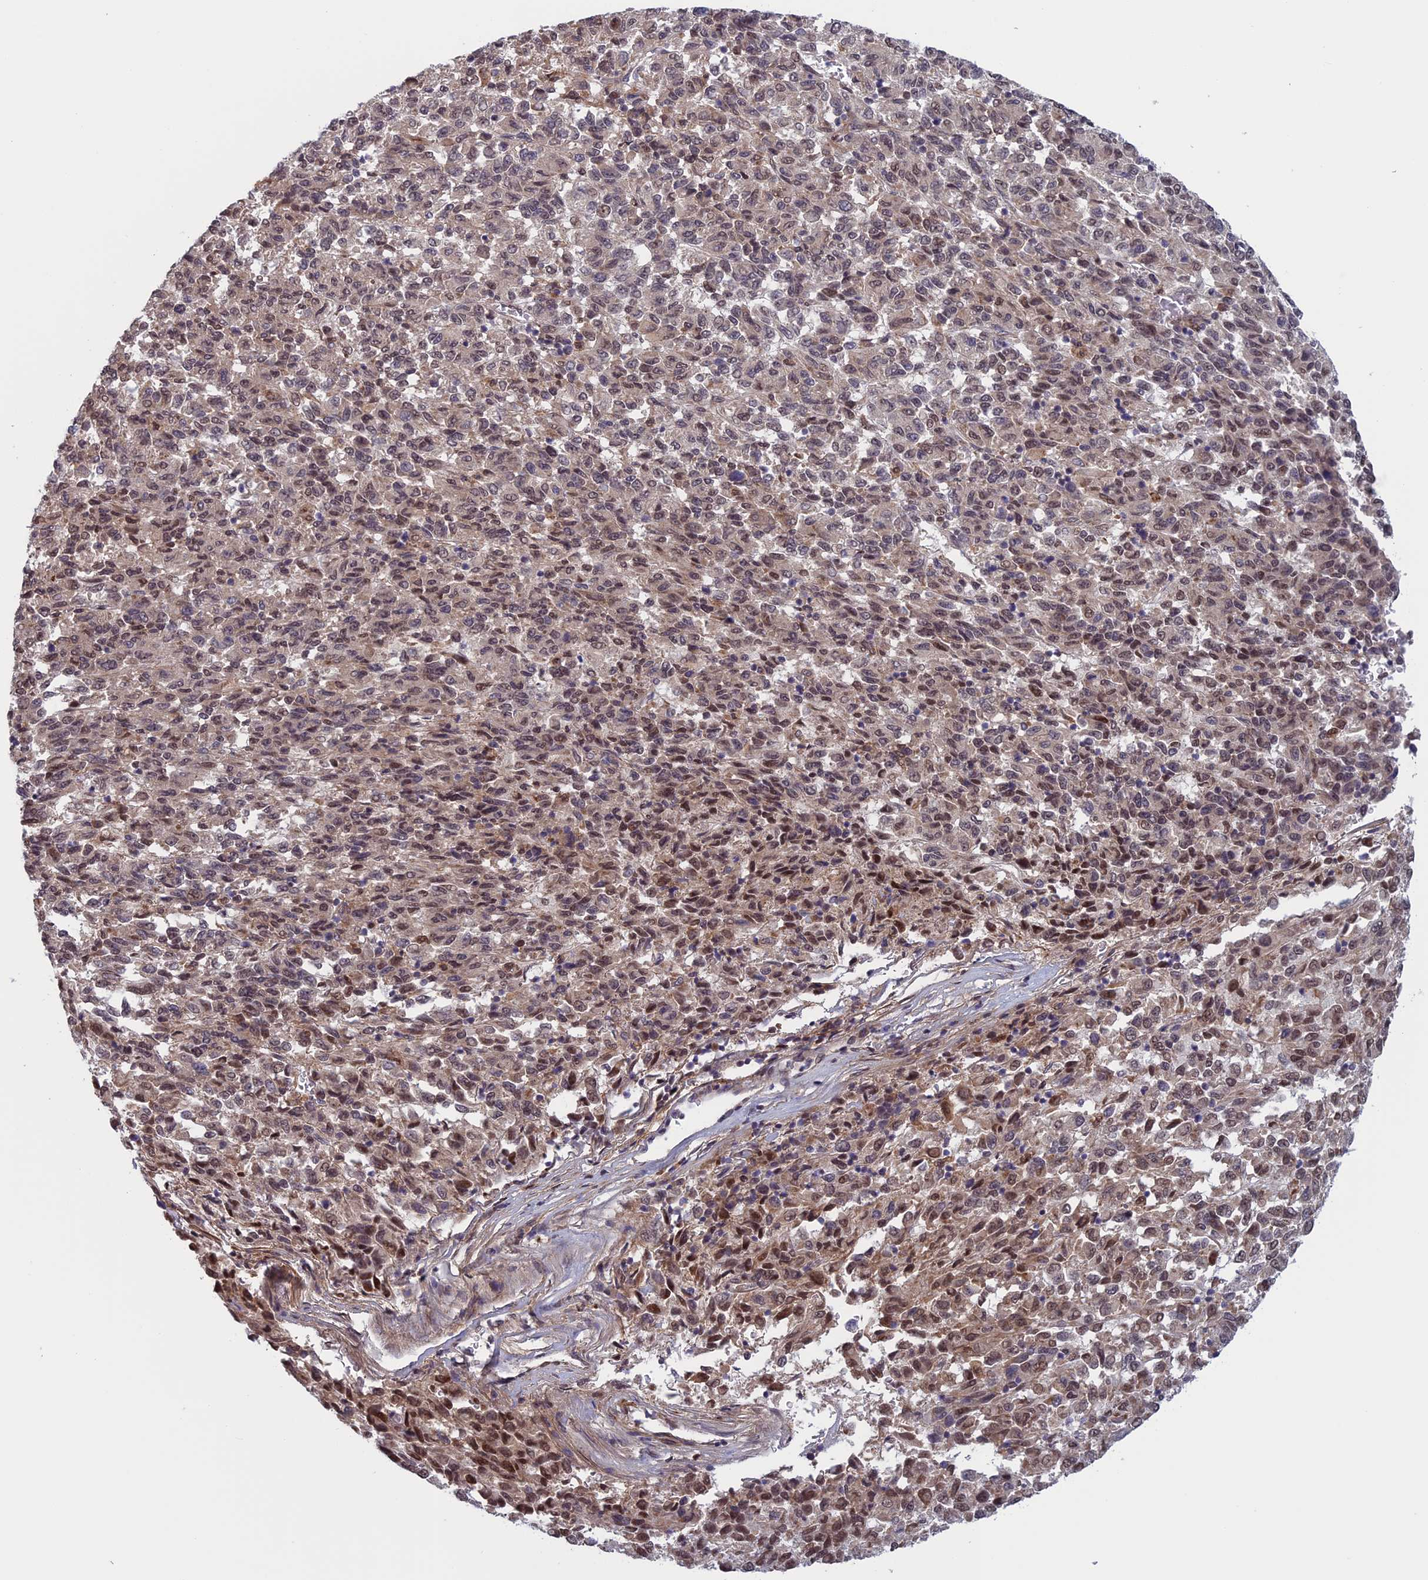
{"staining": {"intensity": "weak", "quantity": "25%-75%", "location": "nuclear"}, "tissue": "melanoma", "cell_type": "Tumor cells", "image_type": "cancer", "snomed": [{"axis": "morphology", "description": "Malignant melanoma, Metastatic site"}, {"axis": "topography", "description": "Lung"}], "caption": "The histopathology image reveals staining of malignant melanoma (metastatic site), revealing weak nuclear protein expression (brown color) within tumor cells. (DAB IHC with brightfield microscopy, high magnification).", "gene": "FADS1", "patient": {"sex": "male", "age": 64}}